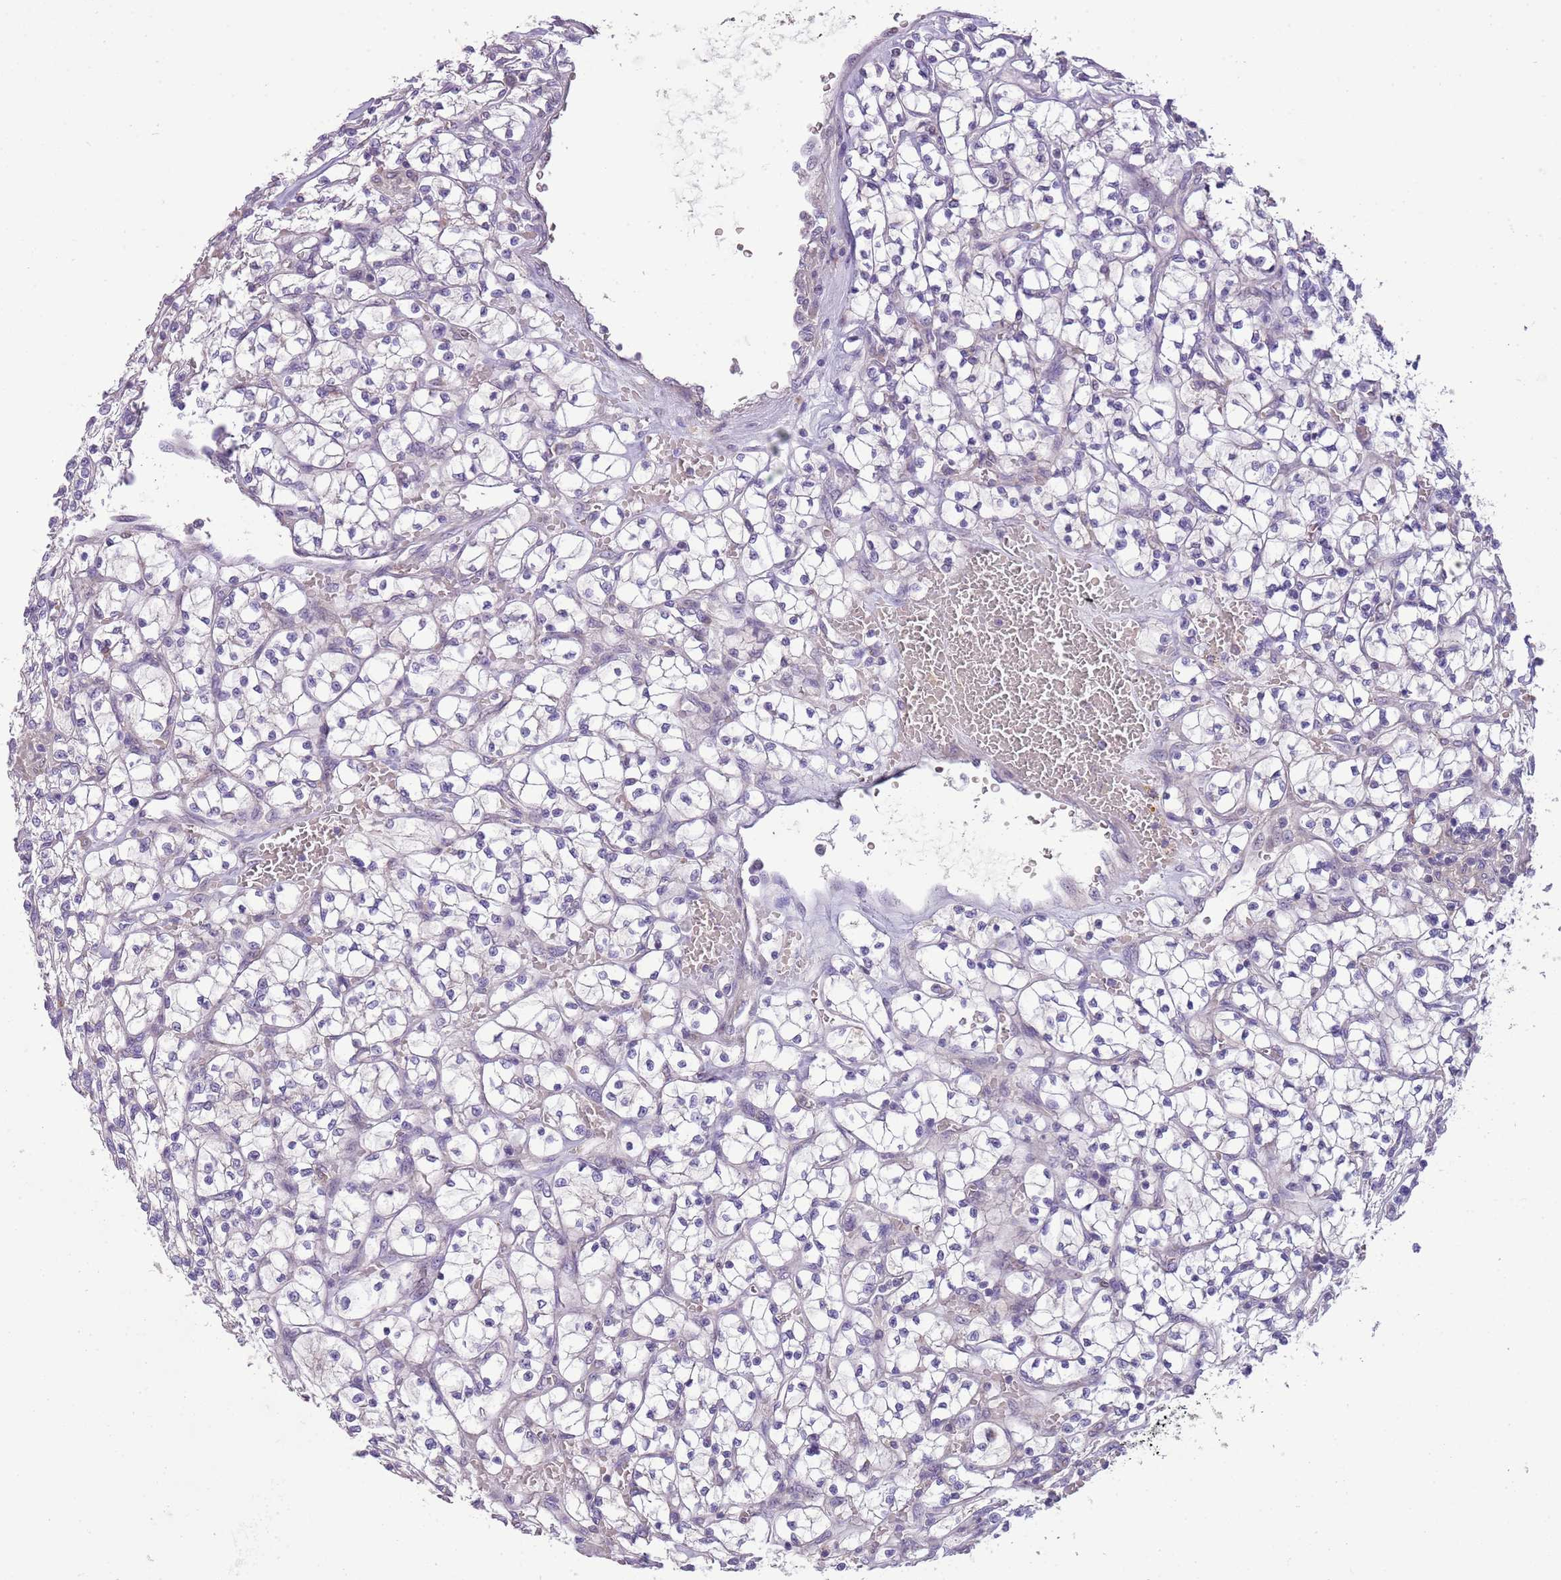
{"staining": {"intensity": "negative", "quantity": "none", "location": "none"}, "tissue": "renal cancer", "cell_type": "Tumor cells", "image_type": "cancer", "snomed": [{"axis": "morphology", "description": "Adenocarcinoma, NOS"}, {"axis": "topography", "description": "Kidney"}], "caption": "Immunohistochemical staining of renal cancer exhibits no significant expression in tumor cells.", "gene": "SCAMP5", "patient": {"sex": "female", "age": 64}}